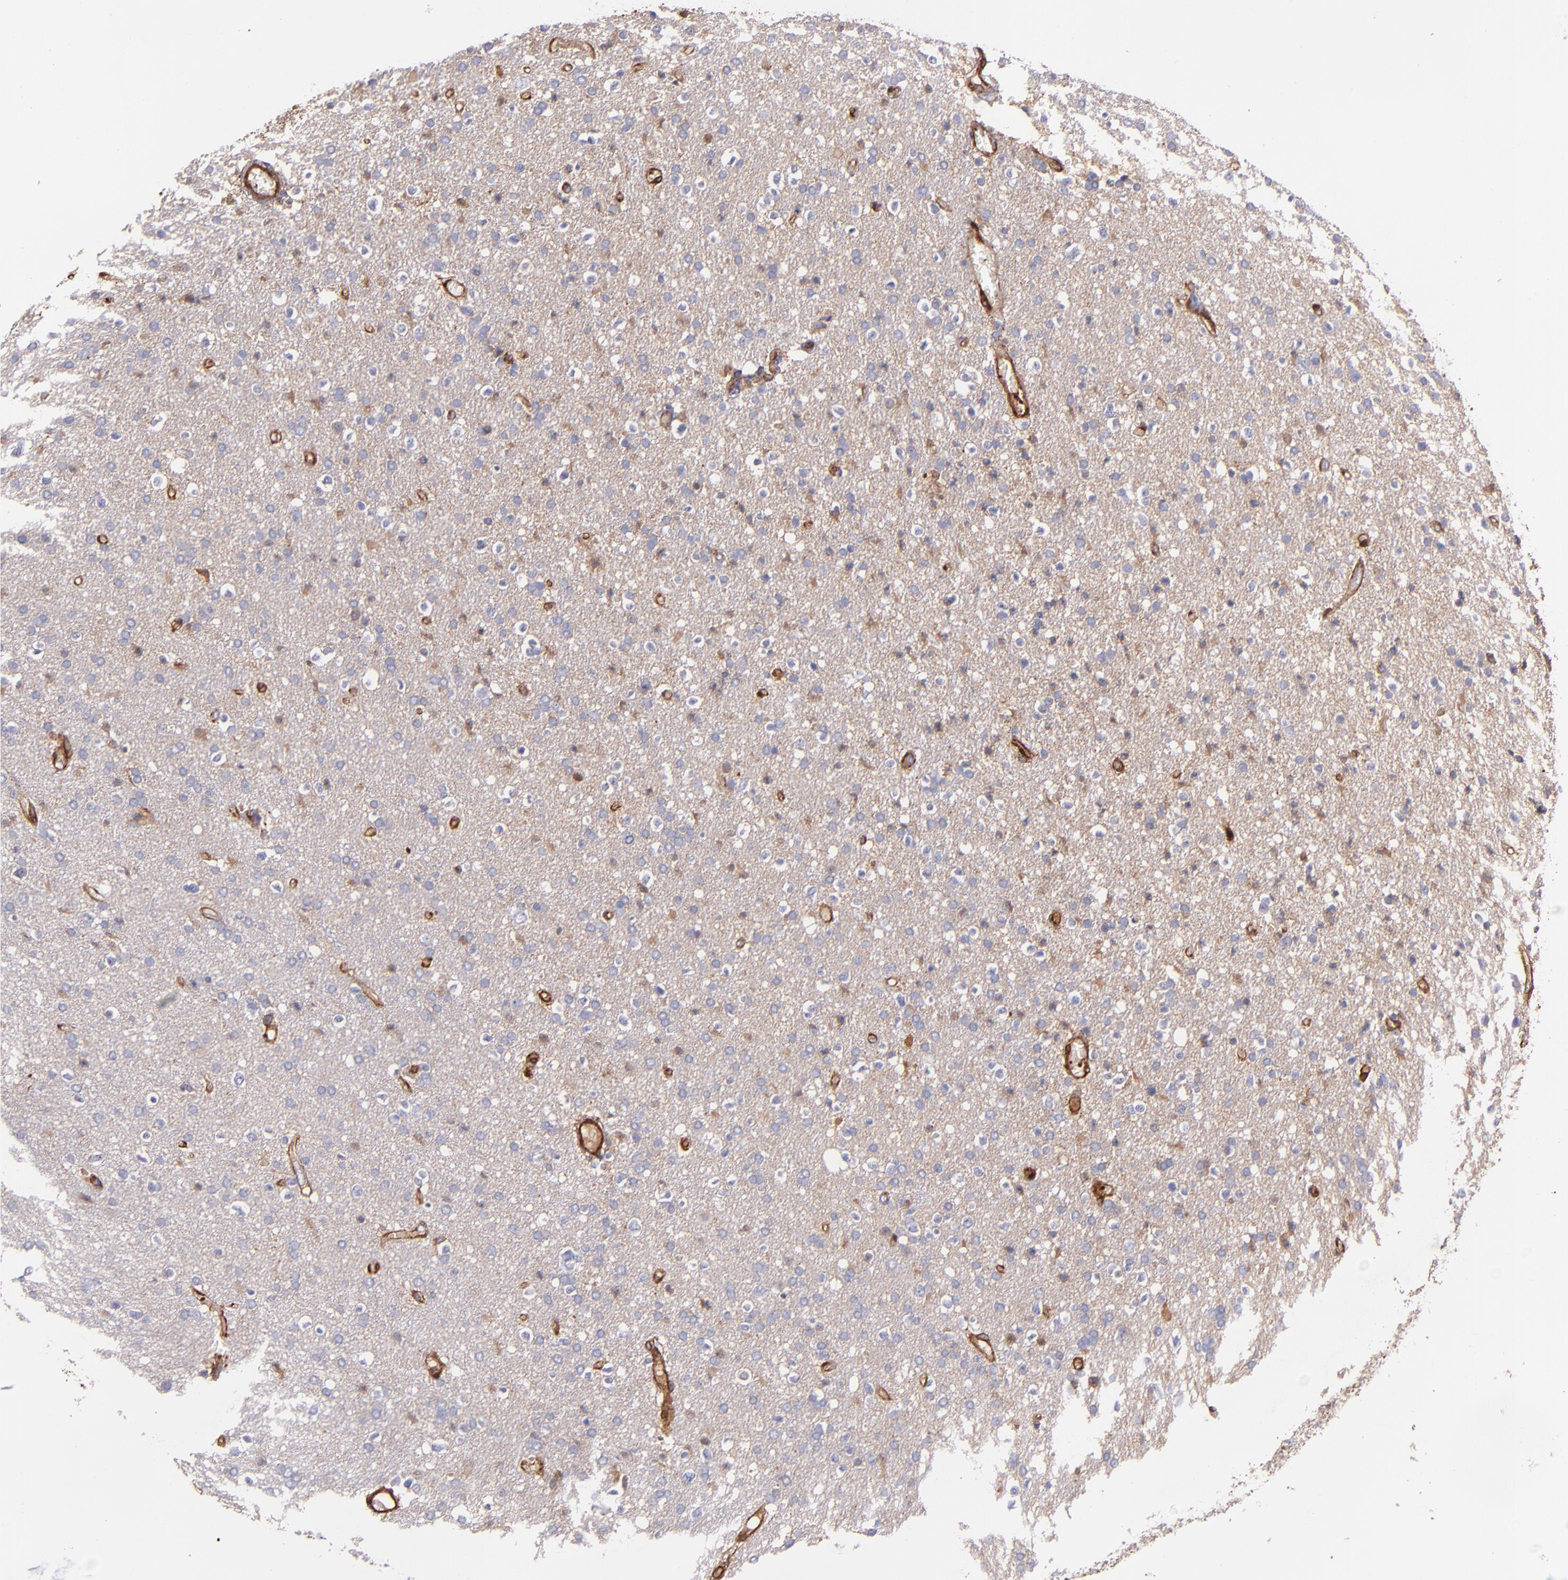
{"staining": {"intensity": "weak", "quantity": "25%-75%", "location": "cytoplasmic/membranous"}, "tissue": "glioma", "cell_type": "Tumor cells", "image_type": "cancer", "snomed": [{"axis": "morphology", "description": "Glioma, malignant, High grade"}, {"axis": "topography", "description": "Brain"}], "caption": "Tumor cells demonstrate low levels of weak cytoplasmic/membranous staining in about 25%-75% of cells in human glioma.", "gene": "VCL", "patient": {"sex": "male", "age": 33}}